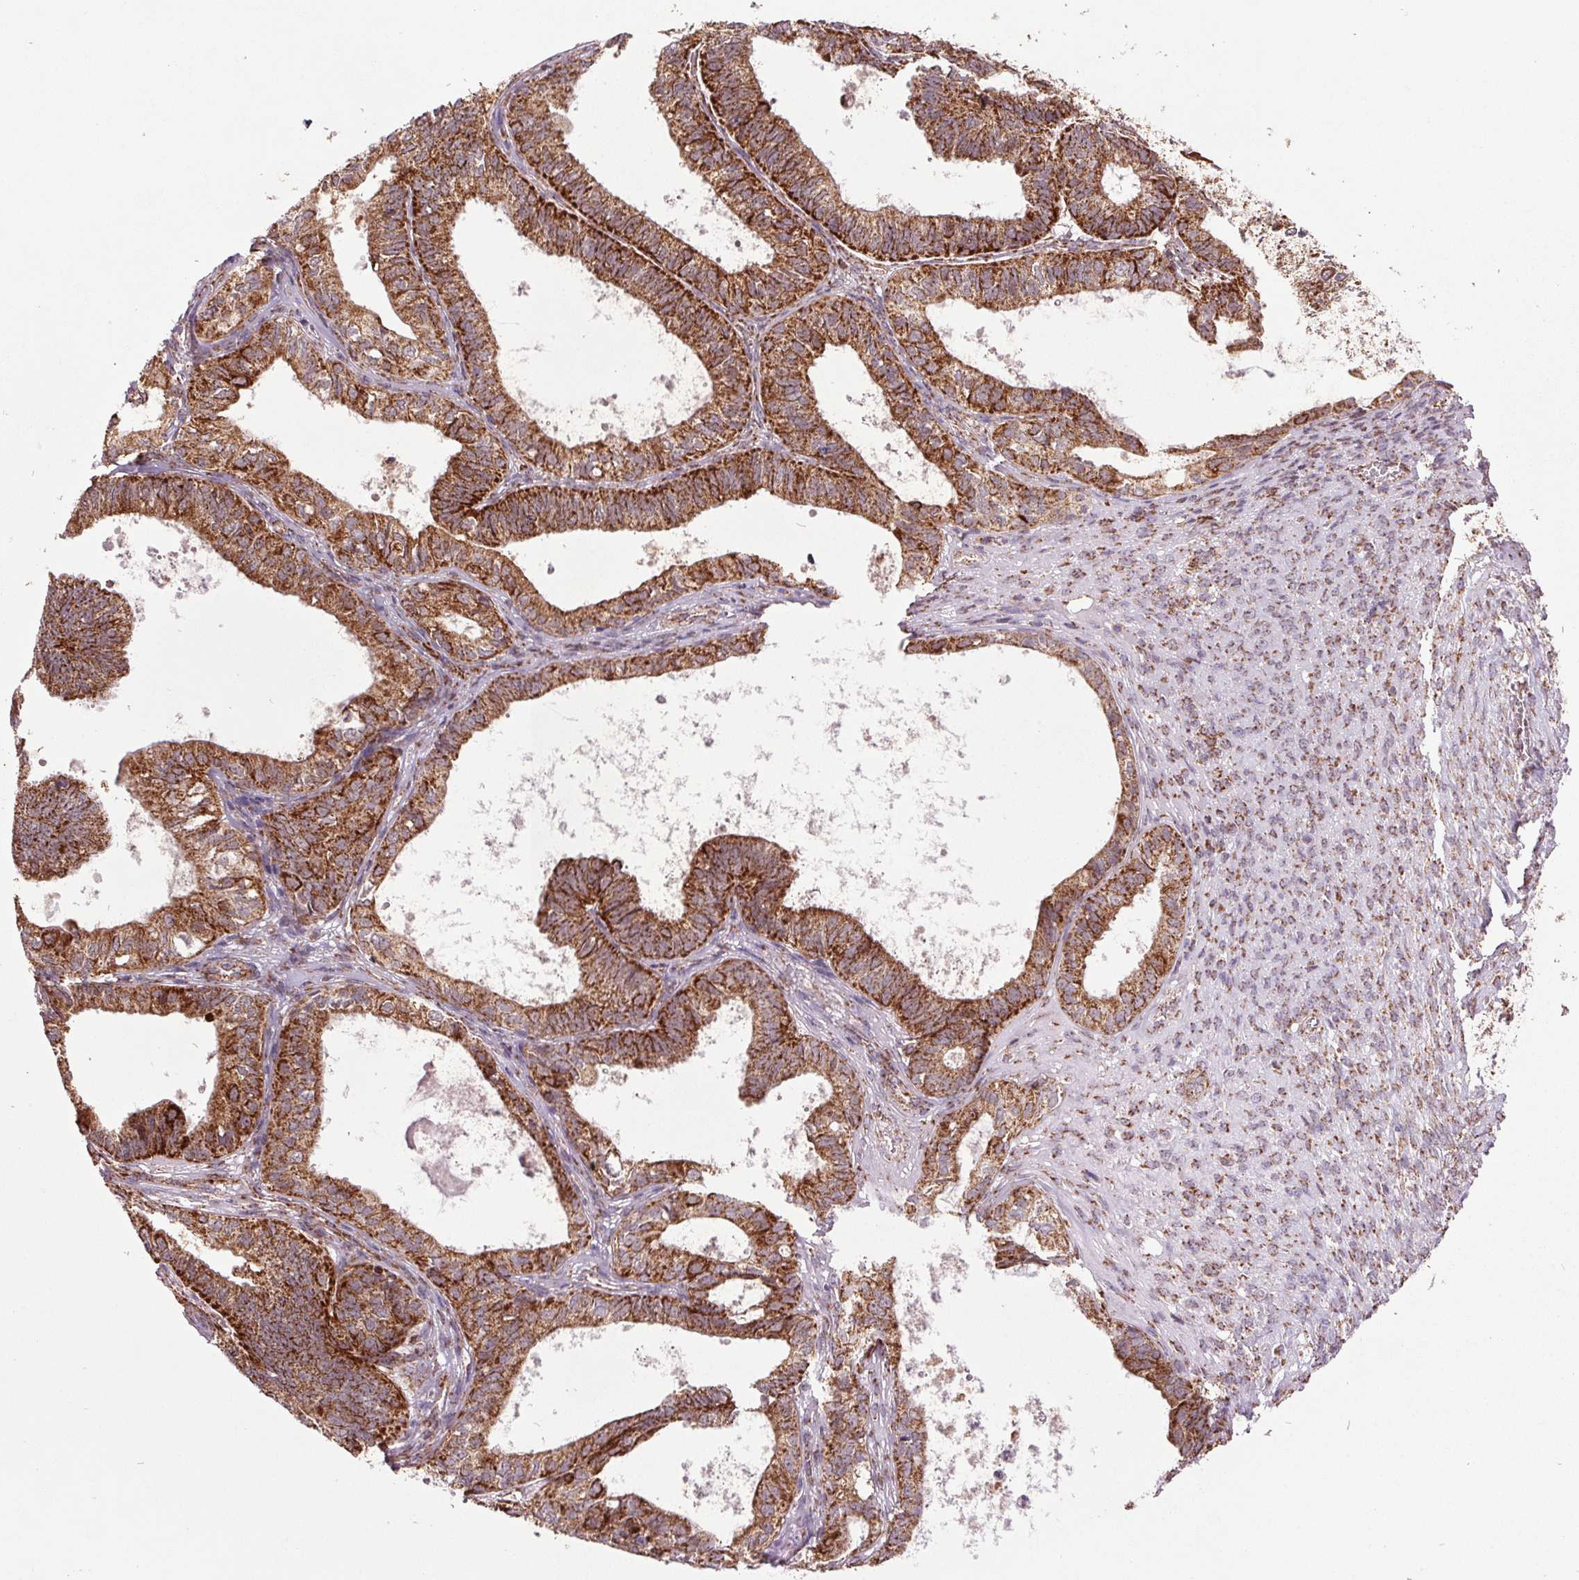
{"staining": {"intensity": "strong", "quantity": ">75%", "location": "cytoplasmic/membranous"}, "tissue": "ovarian cancer", "cell_type": "Tumor cells", "image_type": "cancer", "snomed": [{"axis": "morphology", "description": "Carcinoma, endometroid"}, {"axis": "topography", "description": "Ovary"}], "caption": "Immunohistochemical staining of ovarian cancer reveals high levels of strong cytoplasmic/membranous protein positivity in about >75% of tumor cells. Ihc stains the protein in brown and the nuclei are stained blue.", "gene": "NDUFS6", "patient": {"sex": "female", "age": 64}}